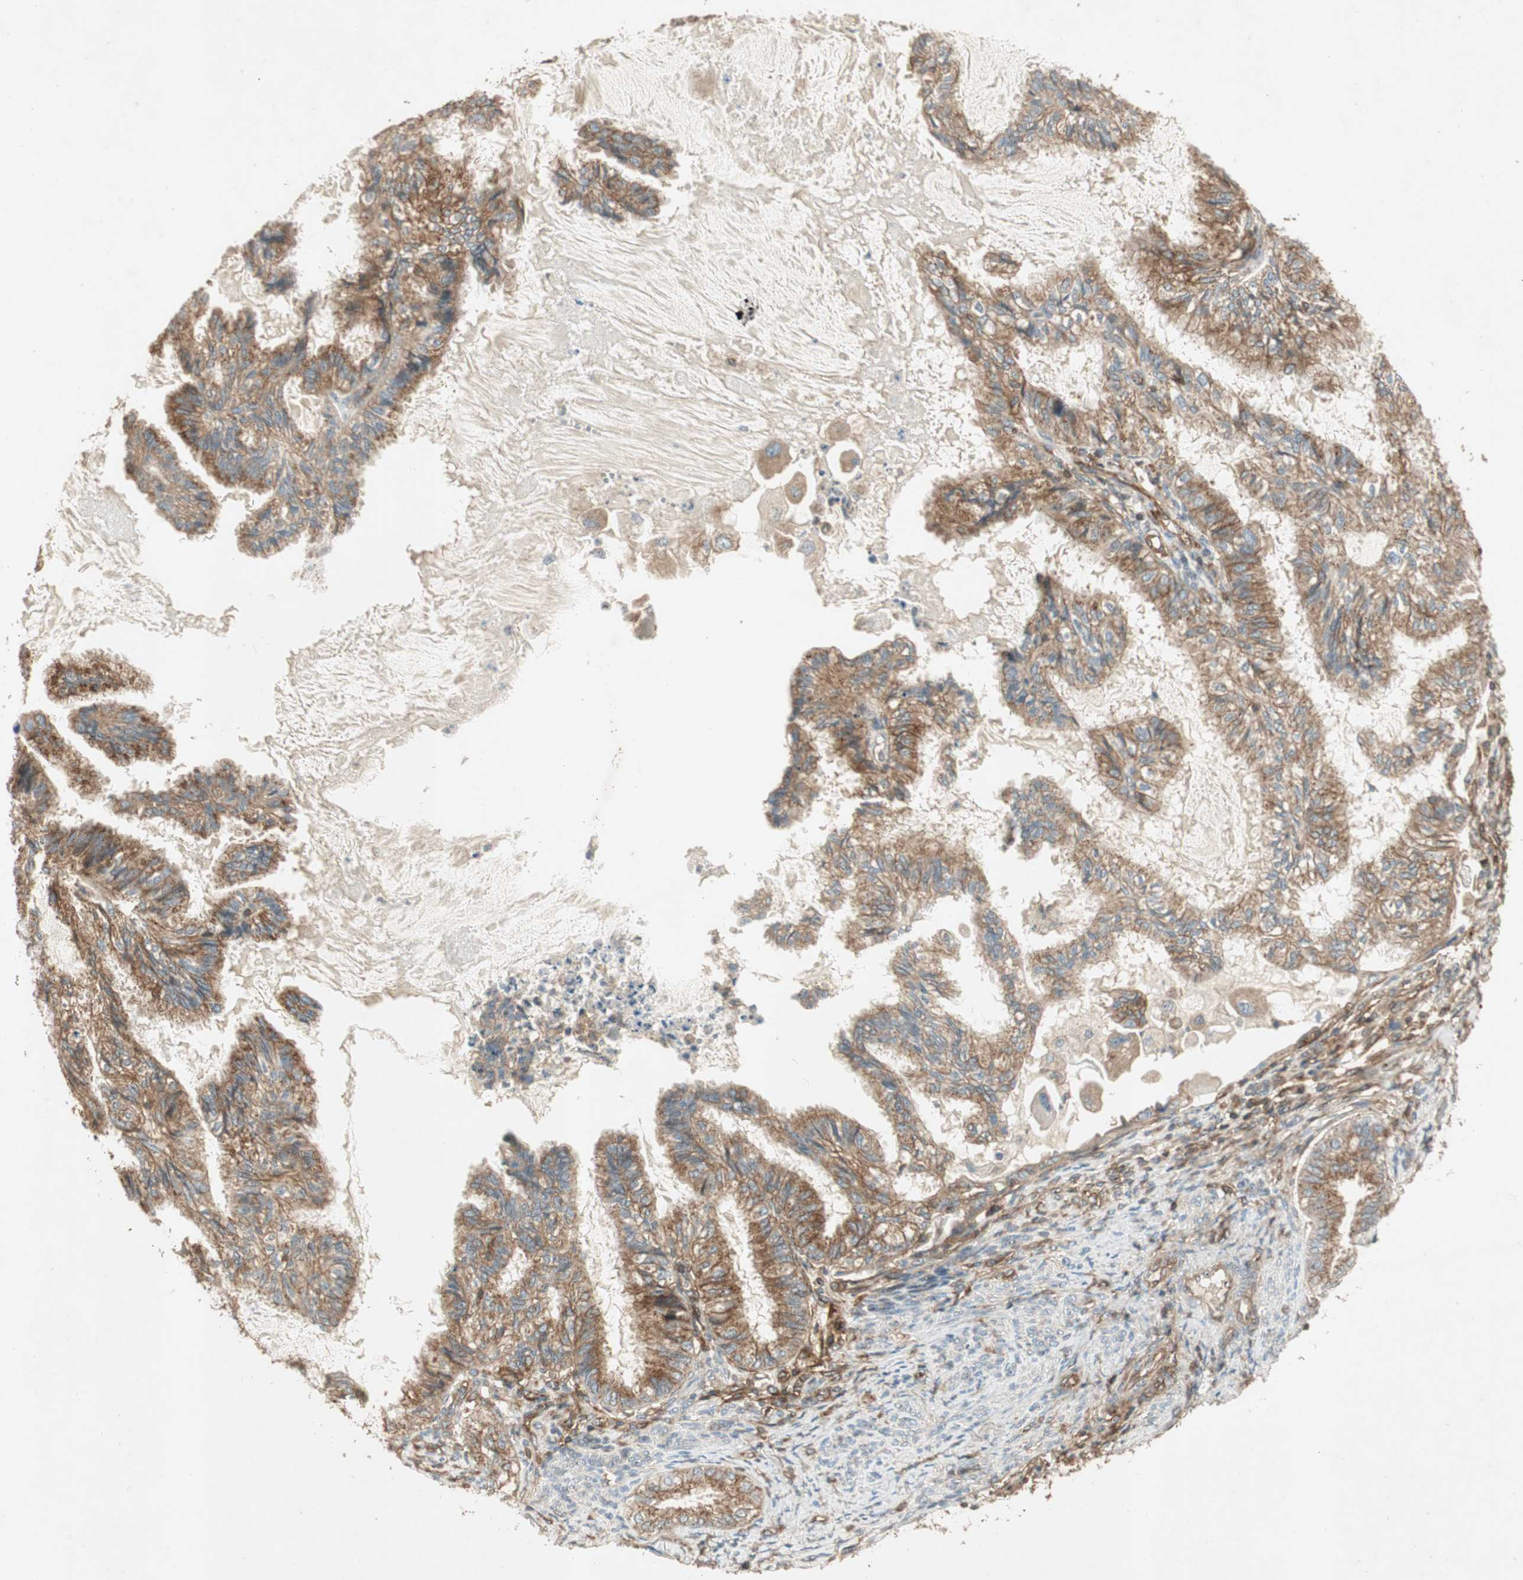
{"staining": {"intensity": "moderate", "quantity": ">75%", "location": "cytoplasmic/membranous"}, "tissue": "cervical cancer", "cell_type": "Tumor cells", "image_type": "cancer", "snomed": [{"axis": "morphology", "description": "Normal tissue, NOS"}, {"axis": "morphology", "description": "Adenocarcinoma, NOS"}, {"axis": "topography", "description": "Cervix"}, {"axis": "topography", "description": "Endometrium"}], "caption": "Immunohistochemical staining of human cervical cancer shows medium levels of moderate cytoplasmic/membranous protein positivity in approximately >75% of tumor cells.", "gene": "BTN3A3", "patient": {"sex": "female", "age": 86}}